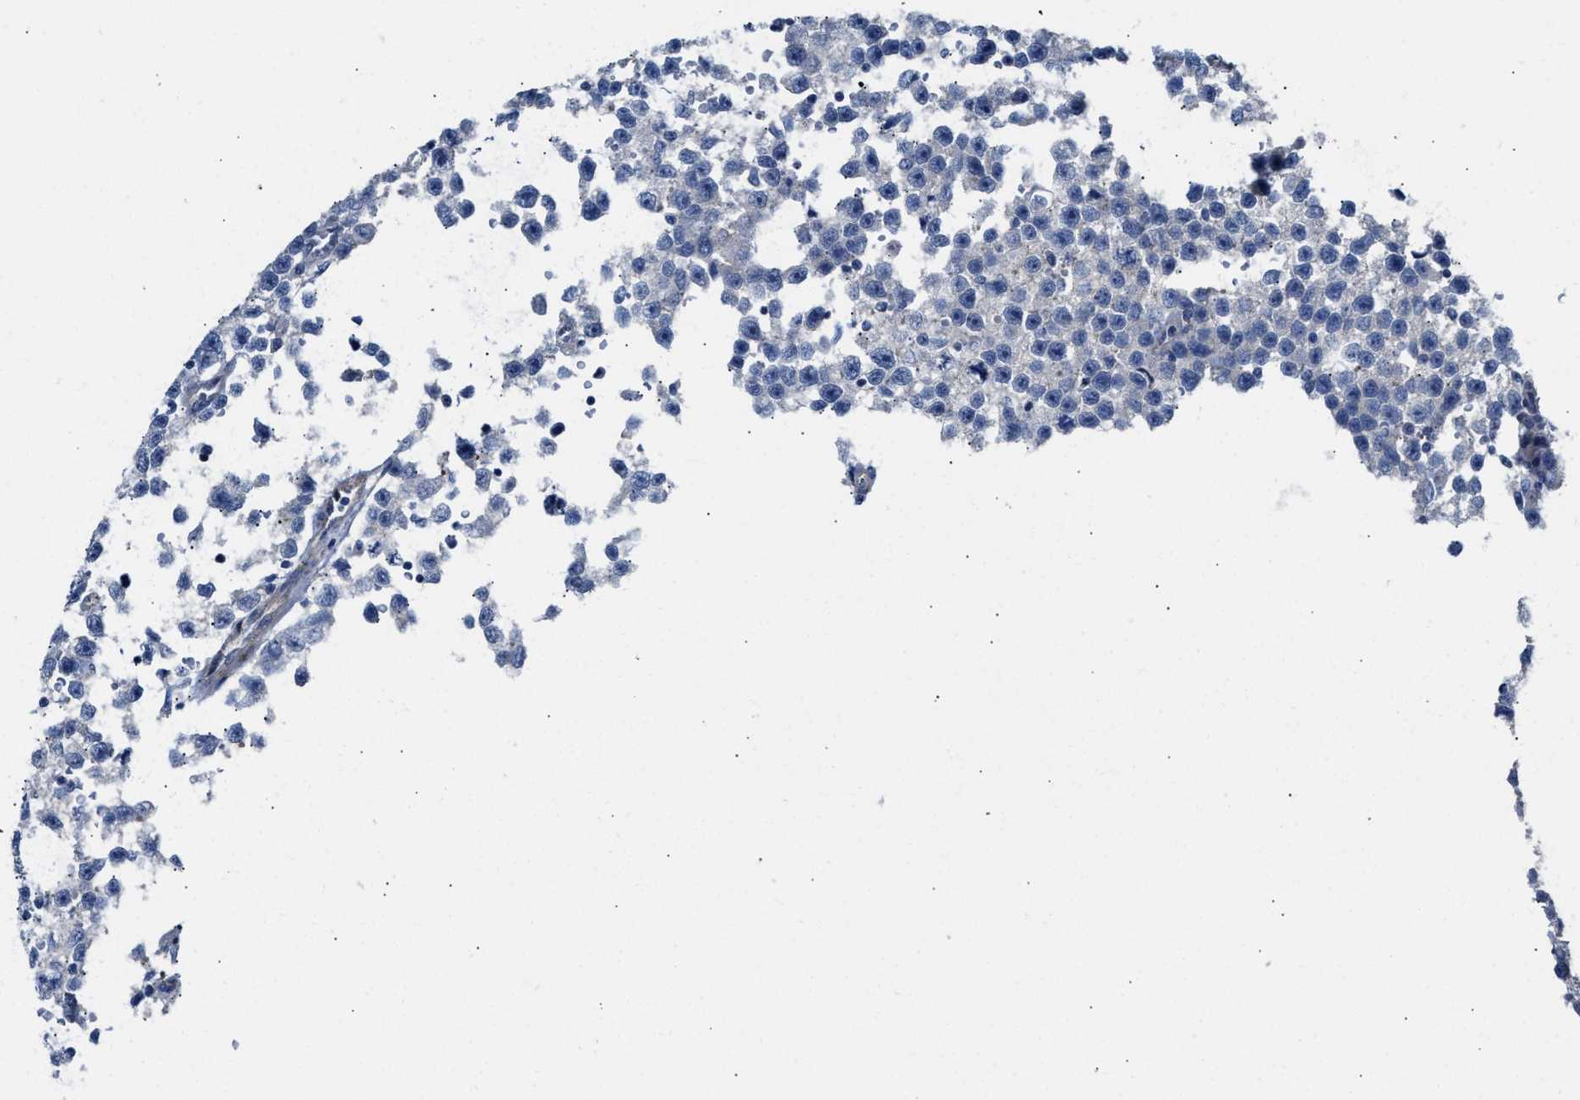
{"staining": {"intensity": "negative", "quantity": "none", "location": "none"}, "tissue": "testis cancer", "cell_type": "Tumor cells", "image_type": "cancer", "snomed": [{"axis": "morphology", "description": "Seminoma, NOS"}, {"axis": "topography", "description": "Testis"}], "caption": "Immunohistochemical staining of human testis cancer (seminoma) shows no significant staining in tumor cells.", "gene": "FHL1", "patient": {"sex": "male", "age": 33}}